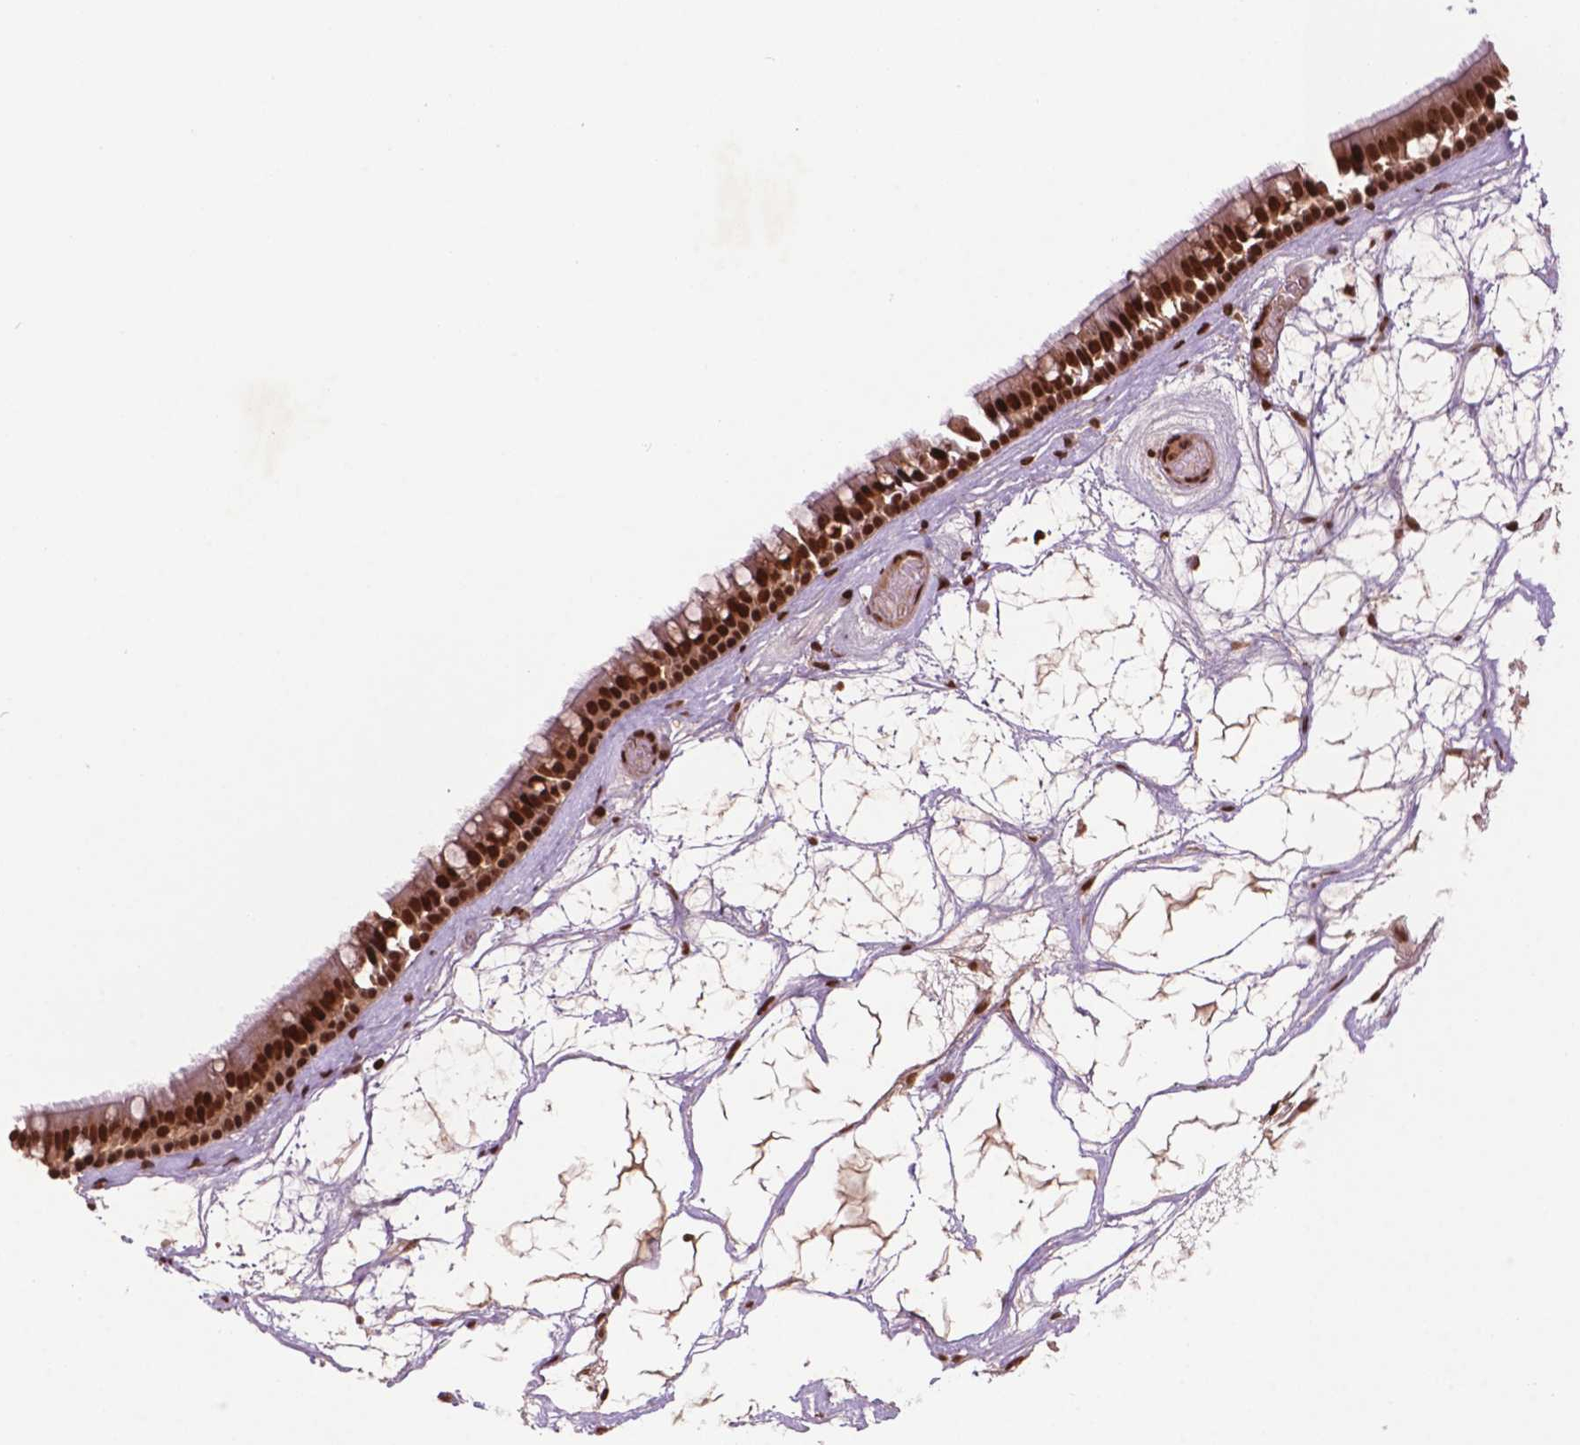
{"staining": {"intensity": "strong", "quantity": ">75%", "location": "nuclear"}, "tissue": "nasopharynx", "cell_type": "Respiratory epithelial cells", "image_type": "normal", "snomed": [{"axis": "morphology", "description": "Normal tissue, NOS"}, {"axis": "topography", "description": "Nasopharynx"}], "caption": "Immunohistochemical staining of benign human nasopharynx shows >75% levels of strong nuclear protein staining in about >75% of respiratory epithelial cells. The protein is stained brown, and the nuclei are stained in blue (DAB IHC with brightfield microscopy, high magnification).", "gene": "SIRT6", "patient": {"sex": "male", "age": 68}}